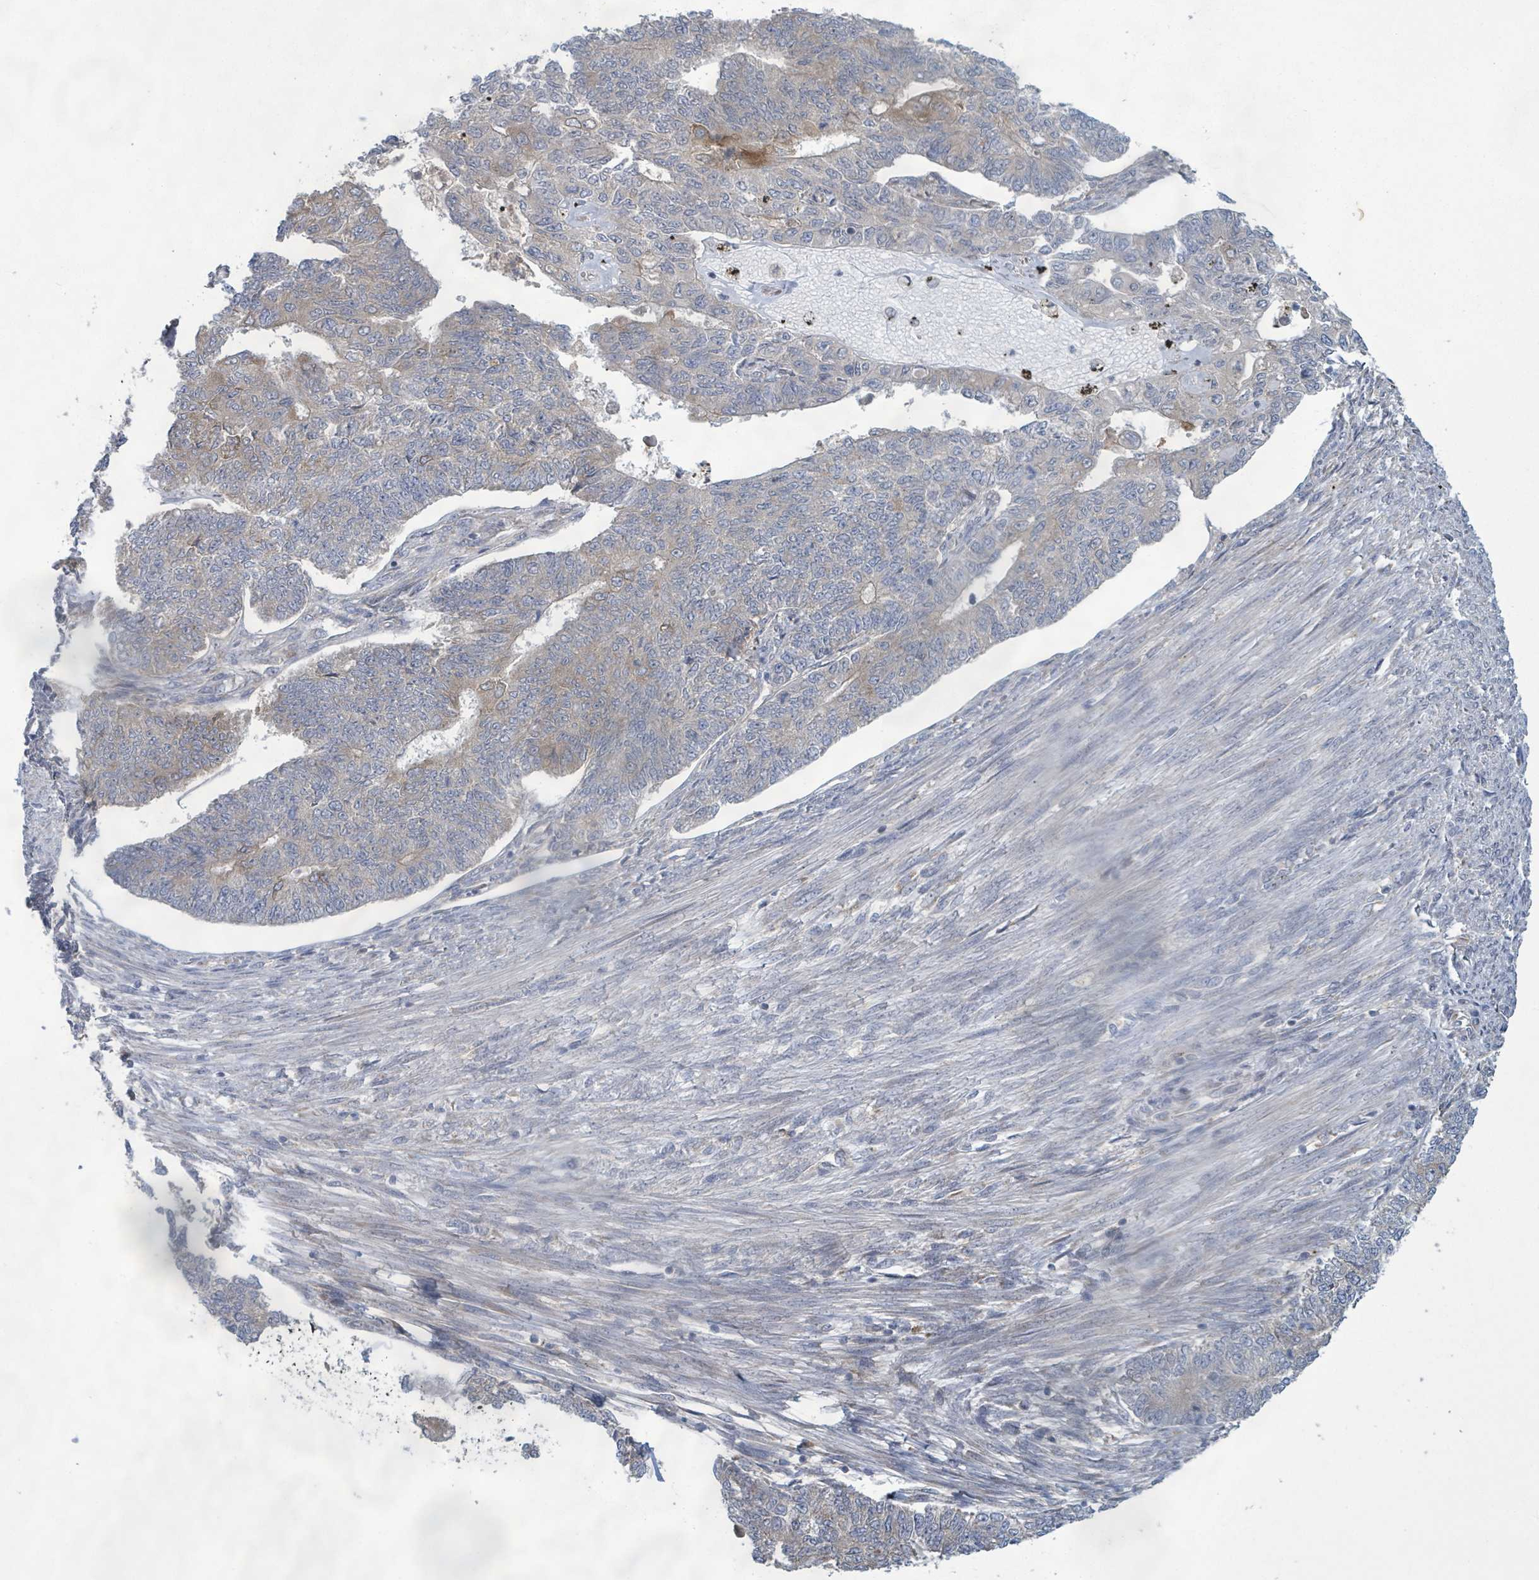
{"staining": {"intensity": "weak", "quantity": "<25%", "location": "cytoplasmic/membranous"}, "tissue": "endometrial cancer", "cell_type": "Tumor cells", "image_type": "cancer", "snomed": [{"axis": "morphology", "description": "Adenocarcinoma, NOS"}, {"axis": "topography", "description": "Endometrium"}], "caption": "High power microscopy histopathology image of an immunohistochemistry micrograph of endometrial cancer, revealing no significant expression in tumor cells. (Brightfield microscopy of DAB (3,3'-diaminobenzidine) IHC at high magnification).", "gene": "ATP13A1", "patient": {"sex": "female", "age": 32}}